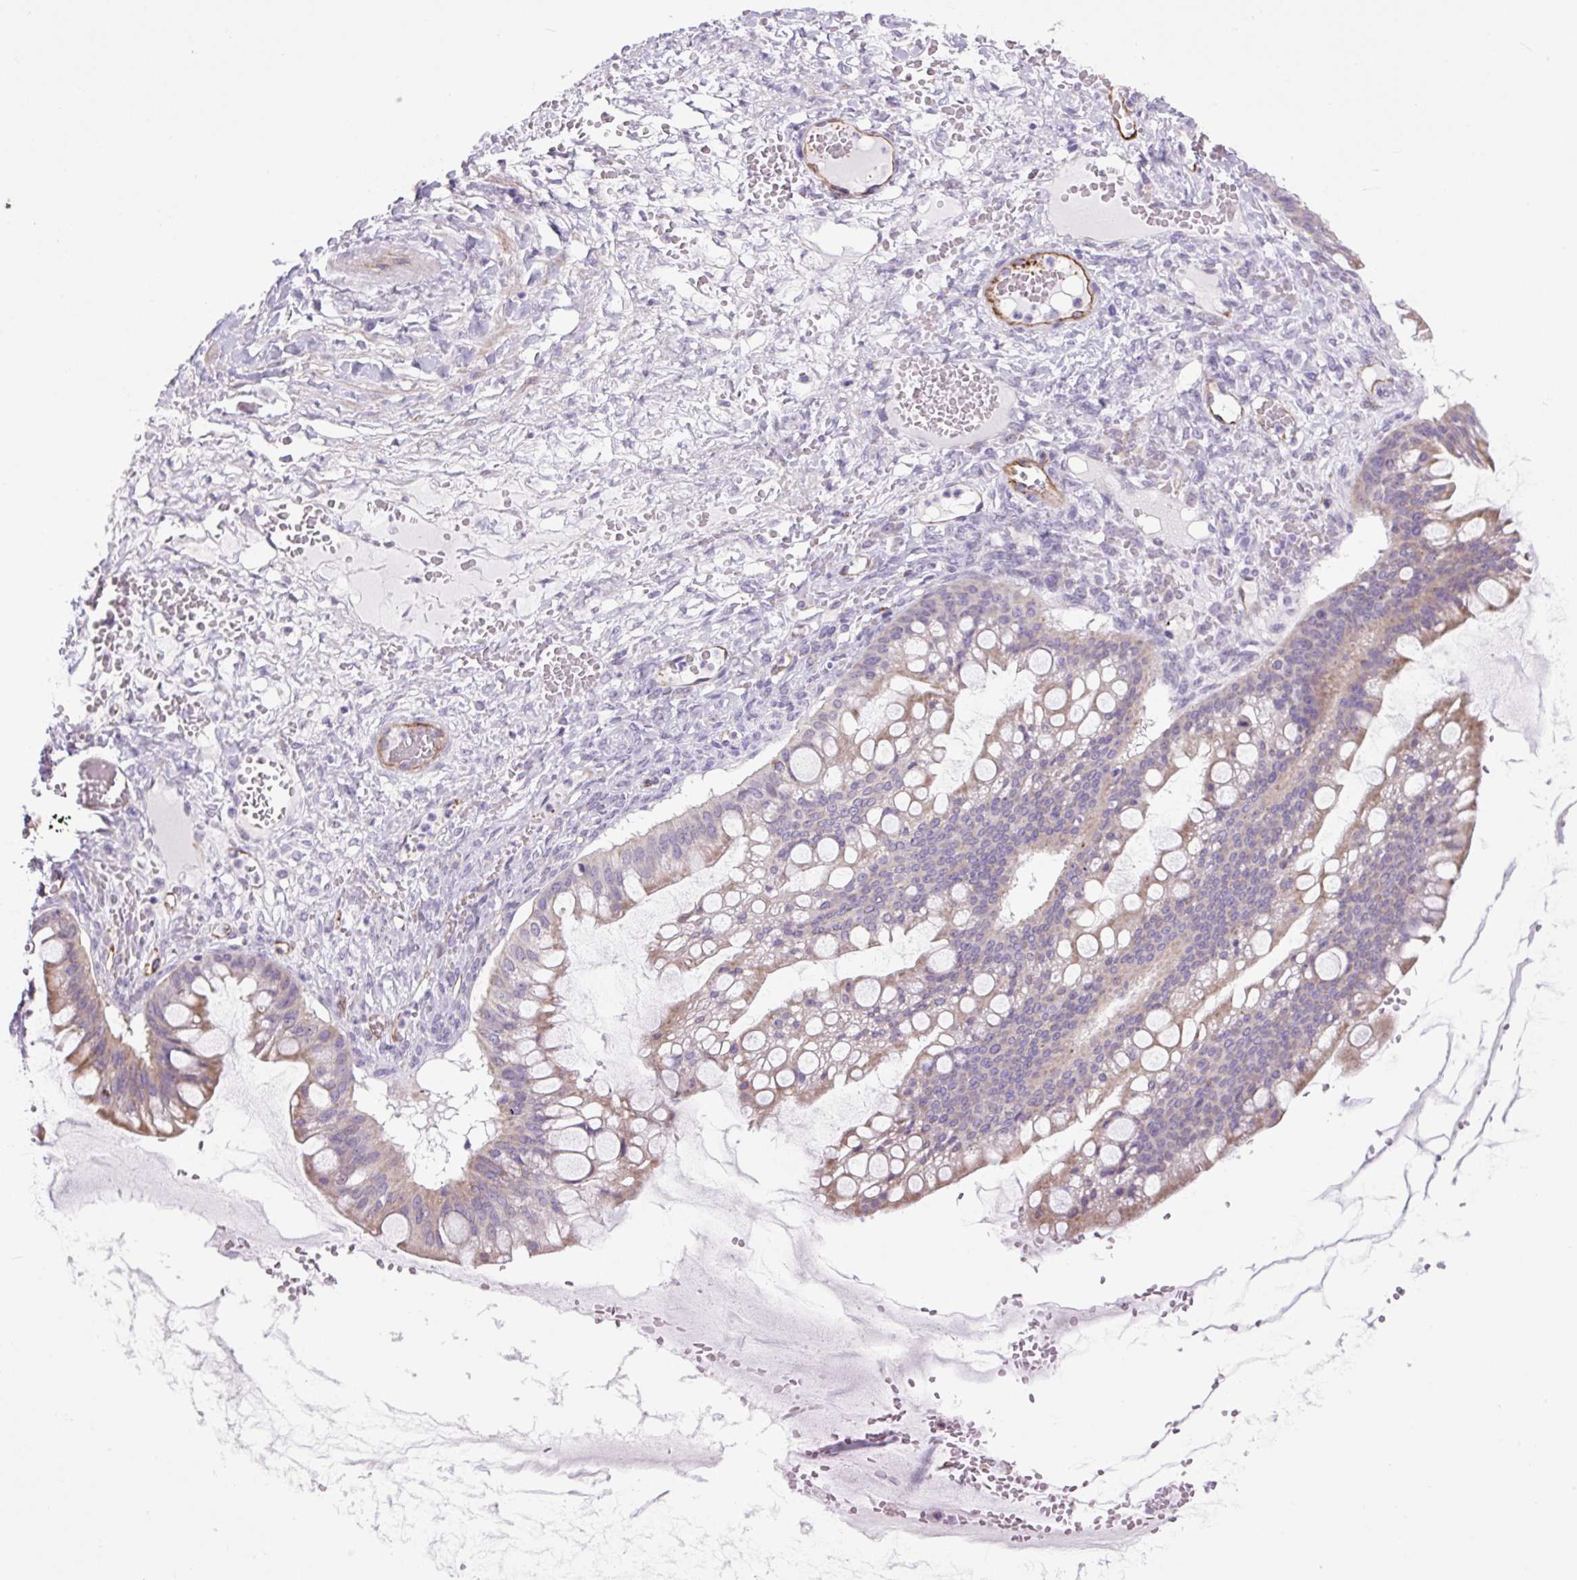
{"staining": {"intensity": "weak", "quantity": "25%-75%", "location": "cytoplasmic/membranous"}, "tissue": "ovarian cancer", "cell_type": "Tumor cells", "image_type": "cancer", "snomed": [{"axis": "morphology", "description": "Cystadenocarcinoma, mucinous, NOS"}, {"axis": "topography", "description": "Ovary"}], "caption": "The immunohistochemical stain shows weak cytoplasmic/membranous expression in tumor cells of ovarian cancer (mucinous cystadenocarcinoma) tissue.", "gene": "RNASE10", "patient": {"sex": "female", "age": 73}}